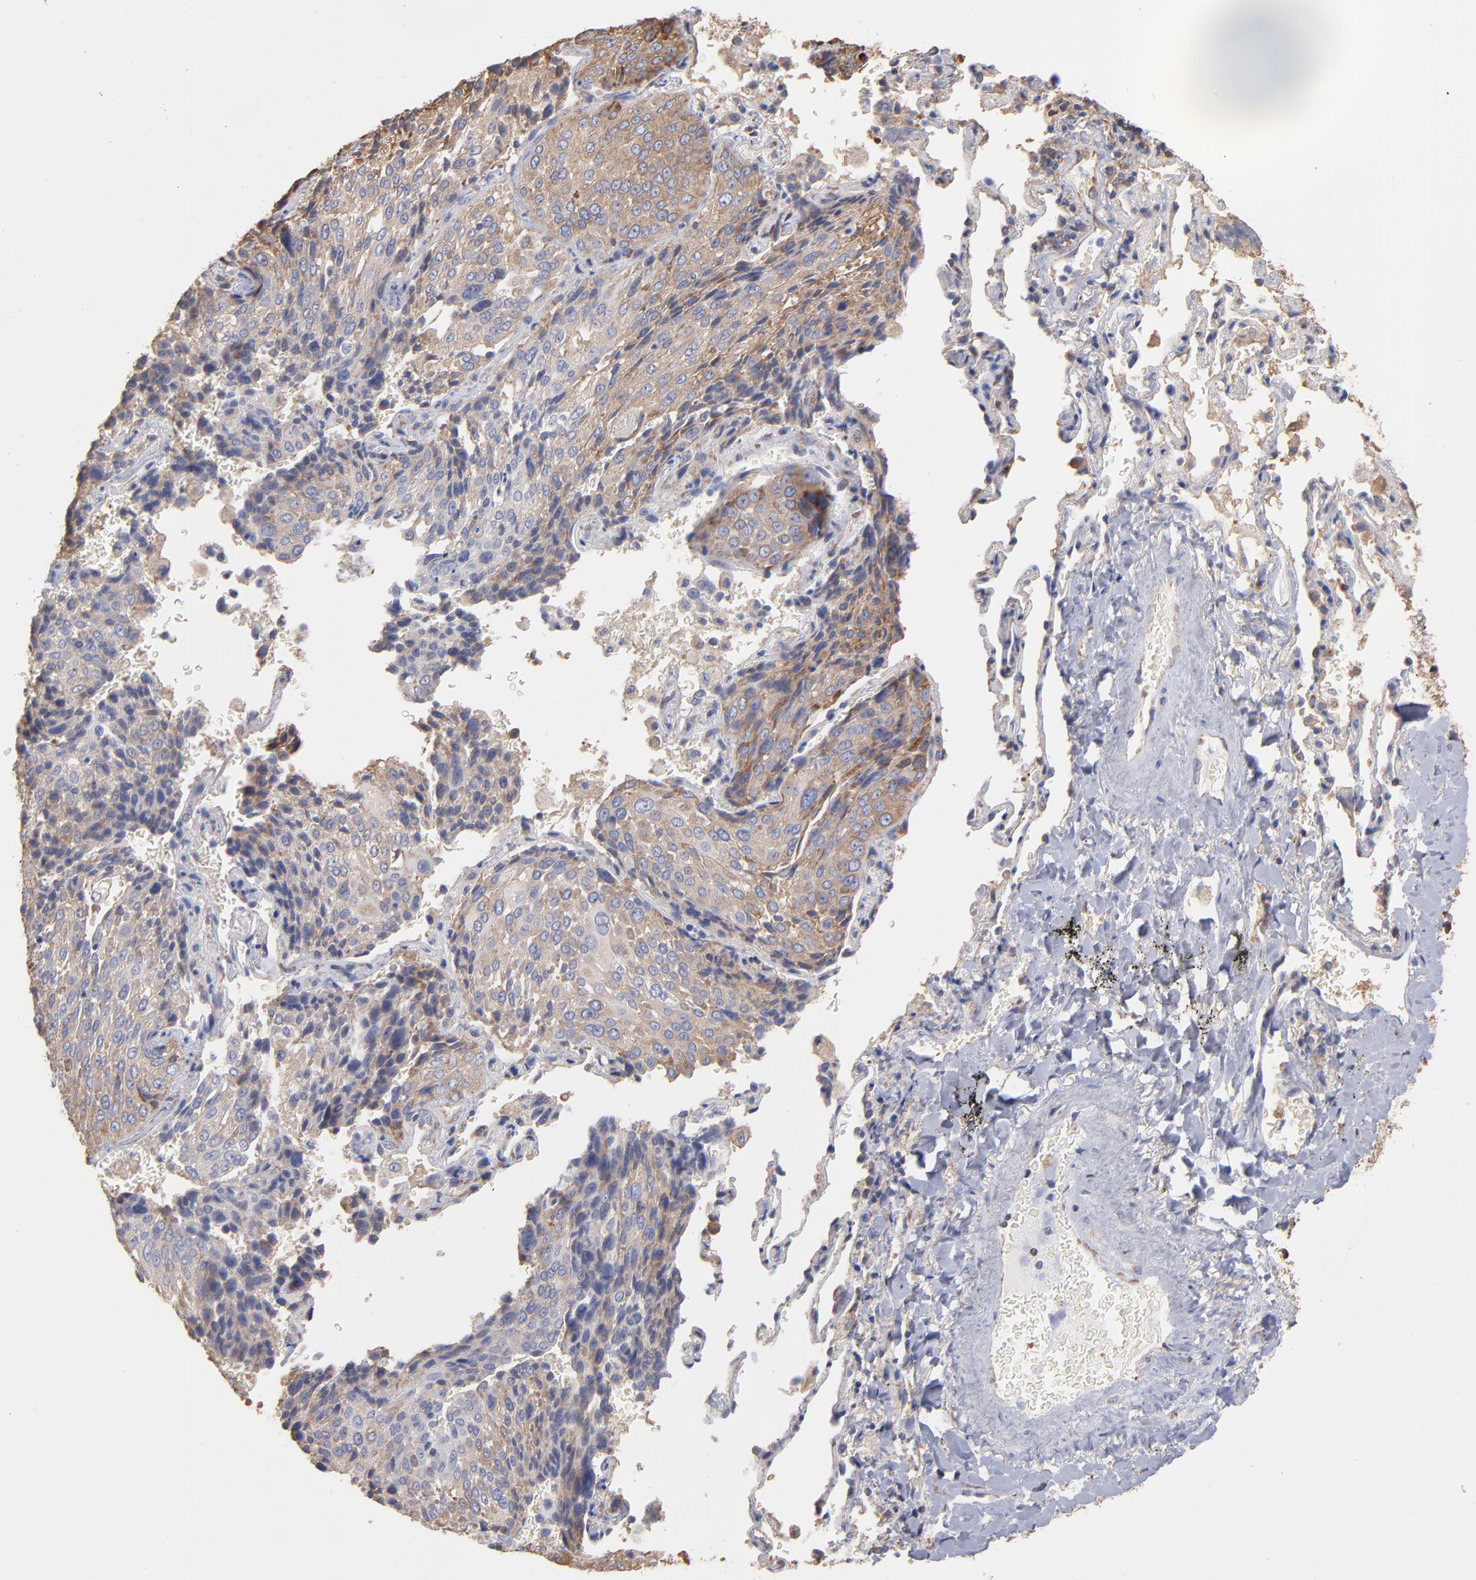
{"staining": {"intensity": "moderate", "quantity": ">75%", "location": "cytoplasmic/membranous"}, "tissue": "lung cancer", "cell_type": "Tumor cells", "image_type": "cancer", "snomed": [{"axis": "morphology", "description": "Squamous cell carcinoma, NOS"}, {"axis": "topography", "description": "Lung"}], "caption": "Tumor cells display medium levels of moderate cytoplasmic/membranous expression in about >75% of cells in lung cancer (squamous cell carcinoma). (Stains: DAB in brown, nuclei in blue, Microscopy: brightfield microscopy at high magnification).", "gene": "RPL9", "patient": {"sex": "male", "age": 54}}